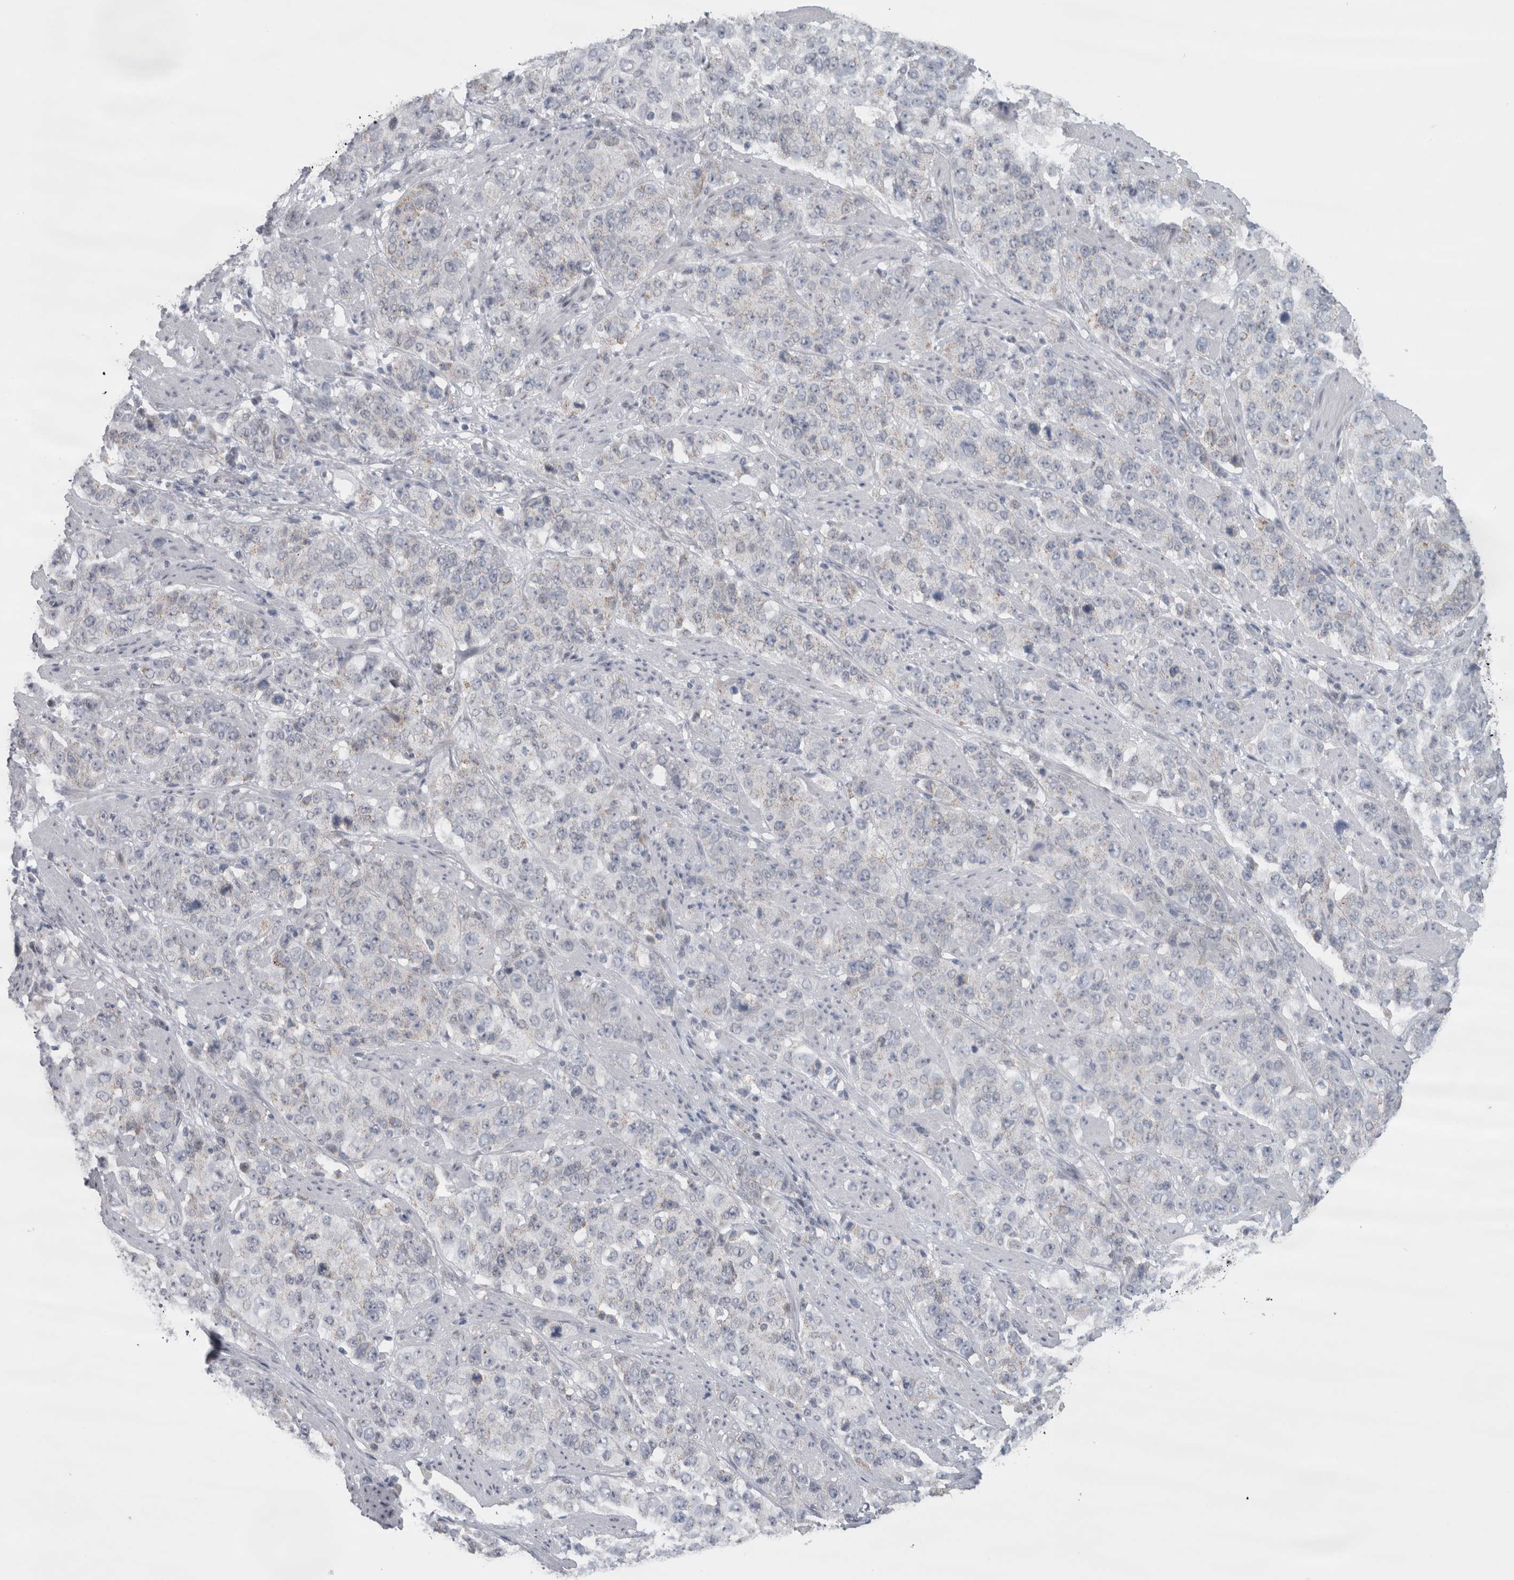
{"staining": {"intensity": "negative", "quantity": "none", "location": "none"}, "tissue": "stomach cancer", "cell_type": "Tumor cells", "image_type": "cancer", "snomed": [{"axis": "morphology", "description": "Adenocarcinoma, NOS"}, {"axis": "topography", "description": "Stomach"}], "caption": "The IHC histopathology image has no significant positivity in tumor cells of stomach cancer tissue.", "gene": "PLIN1", "patient": {"sex": "male", "age": 48}}